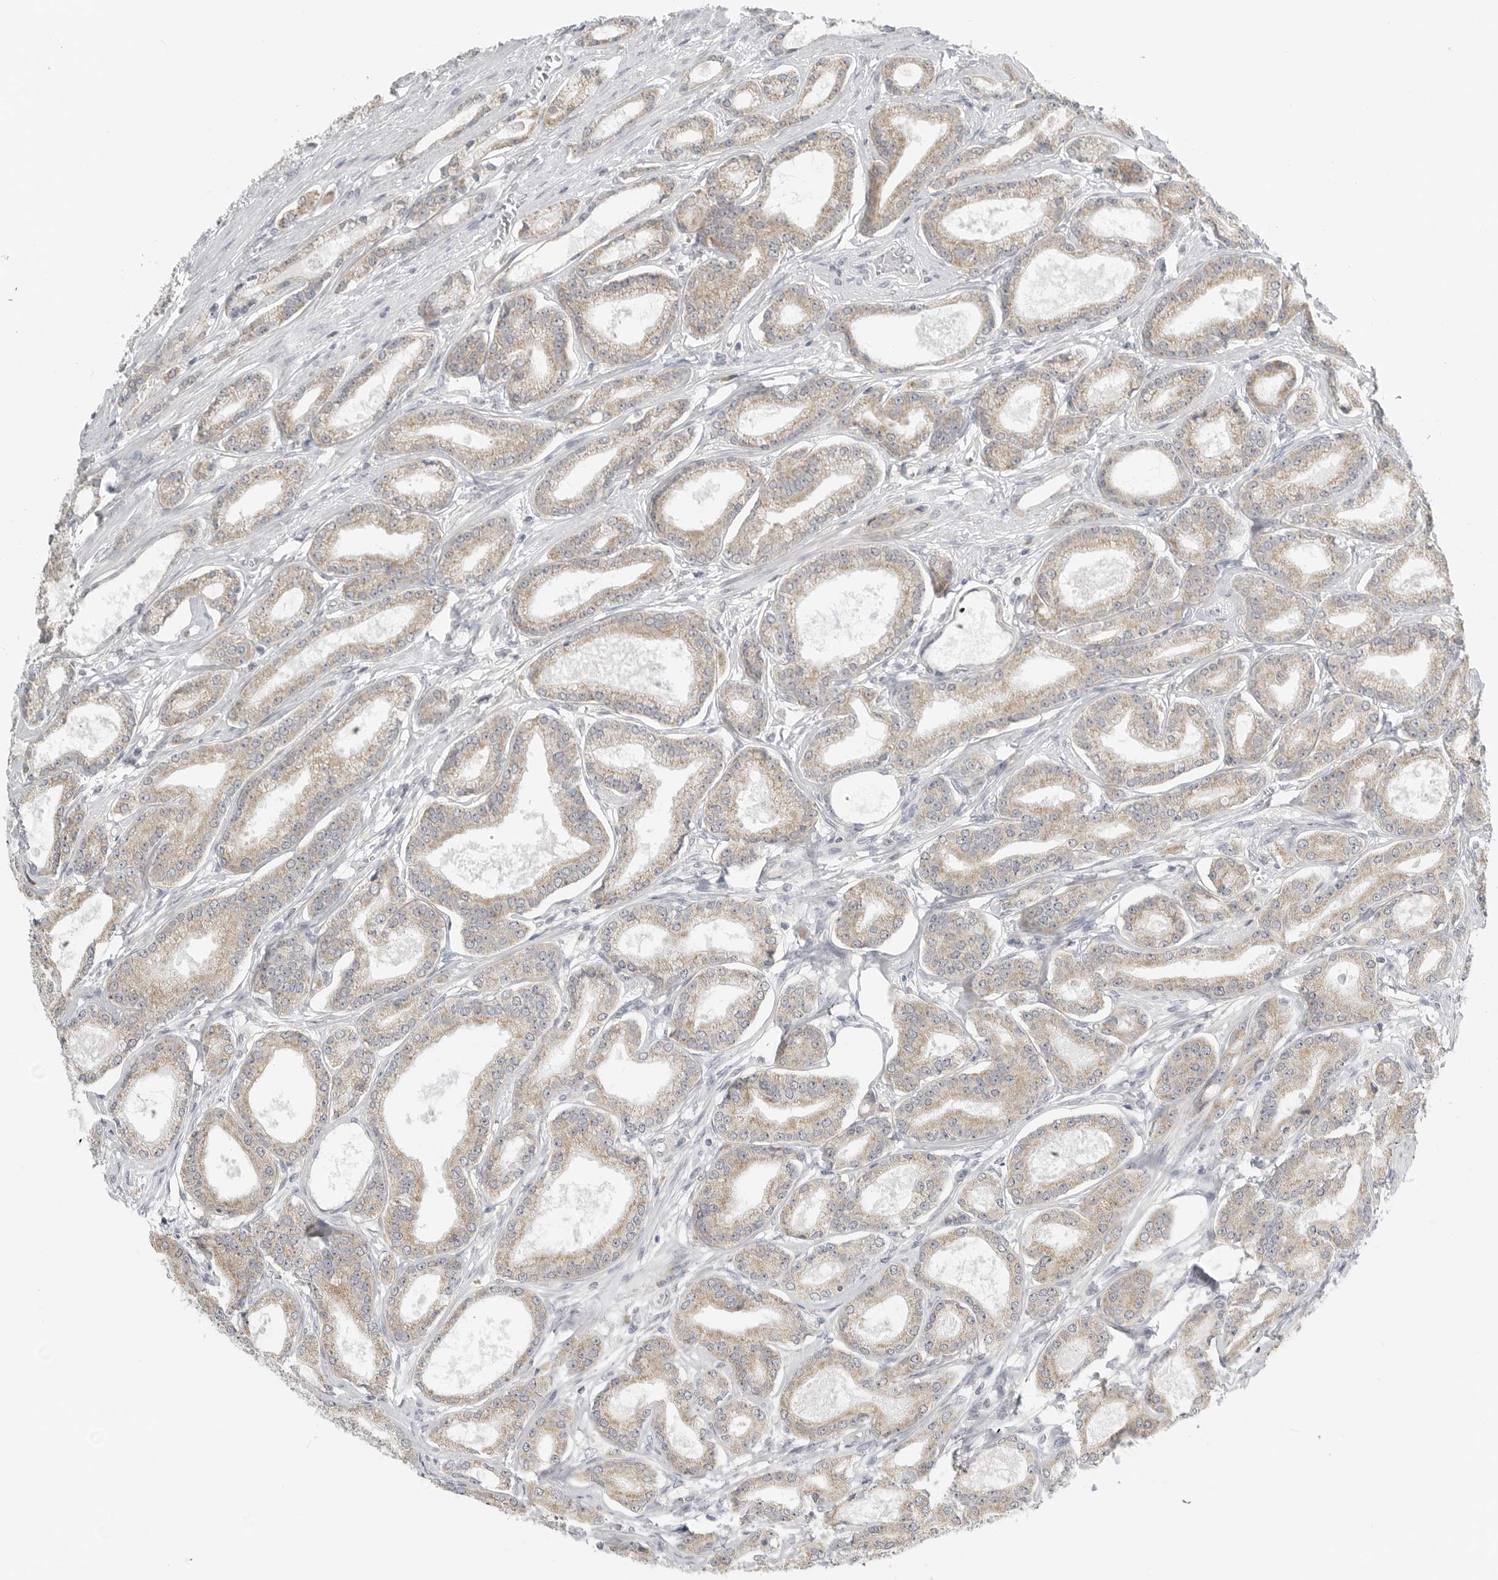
{"staining": {"intensity": "weak", "quantity": ">75%", "location": "cytoplasmic/membranous"}, "tissue": "prostate cancer", "cell_type": "Tumor cells", "image_type": "cancer", "snomed": [{"axis": "morphology", "description": "Adenocarcinoma, Low grade"}, {"axis": "topography", "description": "Prostate"}], "caption": "A brown stain labels weak cytoplasmic/membranous staining of a protein in prostate low-grade adenocarcinoma tumor cells. The staining is performed using DAB brown chromogen to label protein expression. The nuclei are counter-stained blue using hematoxylin.", "gene": "IL12RB2", "patient": {"sex": "male", "age": 60}}